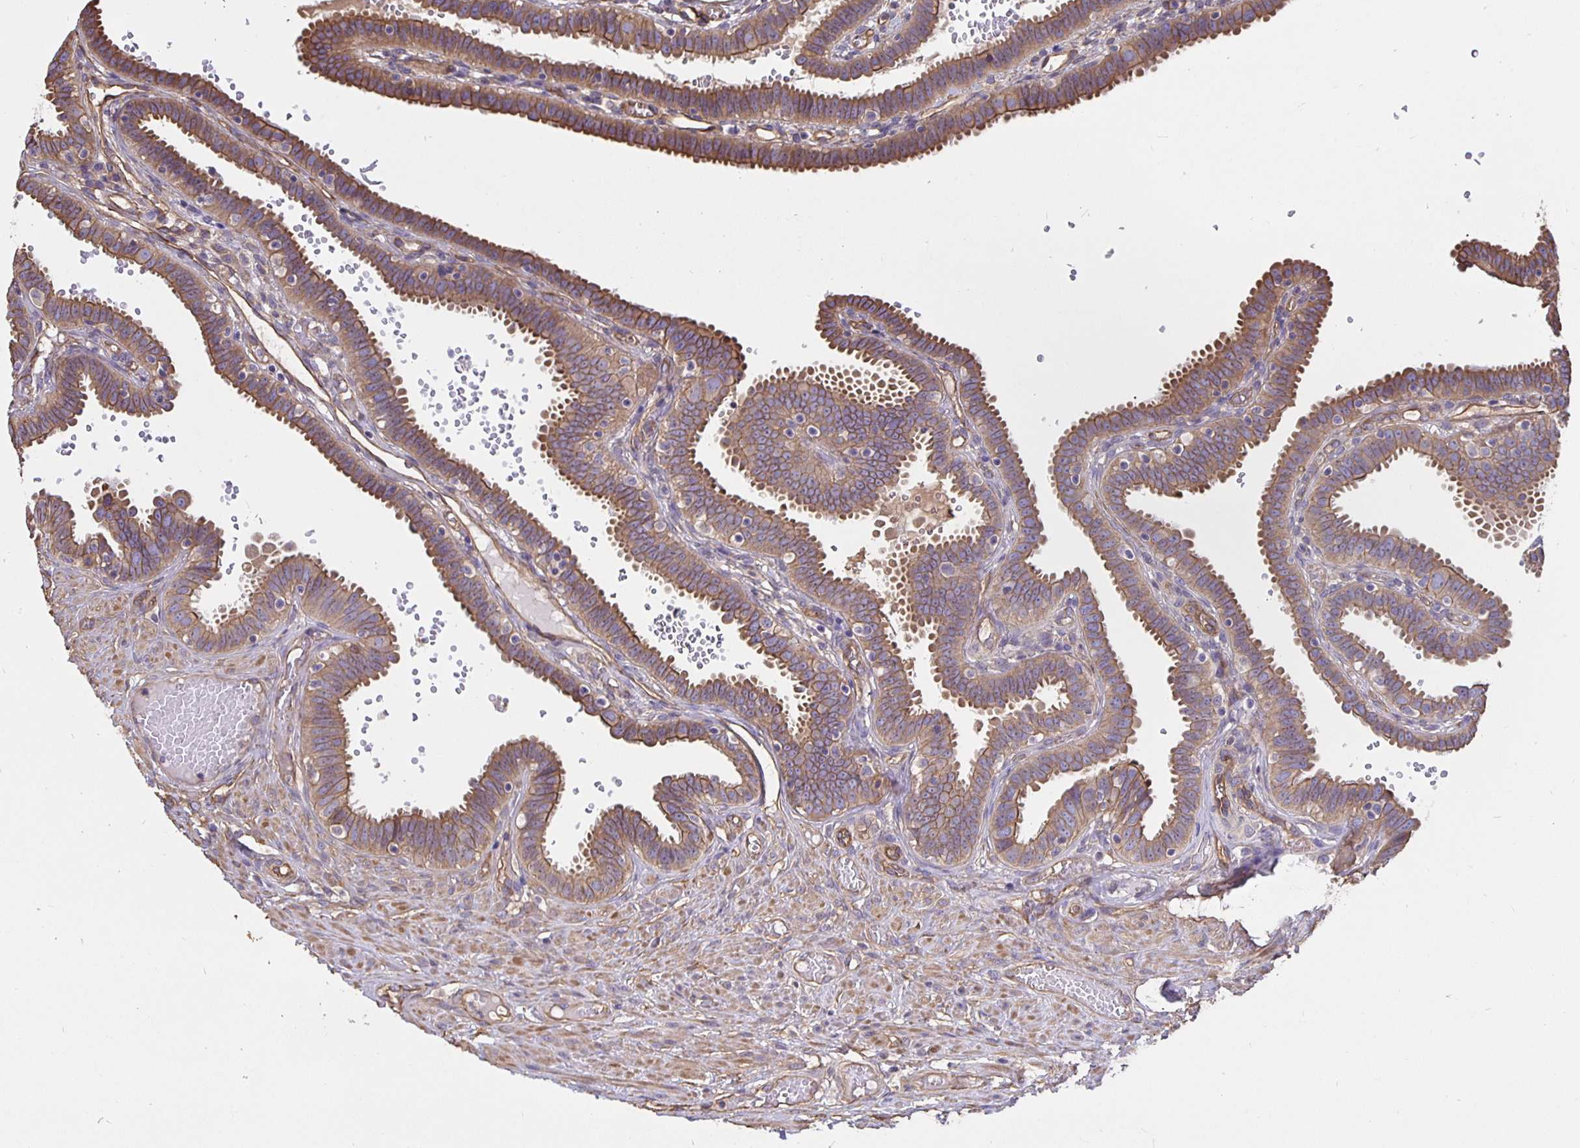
{"staining": {"intensity": "moderate", "quantity": ">75%", "location": "cytoplasmic/membranous"}, "tissue": "fallopian tube", "cell_type": "Glandular cells", "image_type": "normal", "snomed": [{"axis": "morphology", "description": "Normal tissue, NOS"}, {"axis": "topography", "description": "Fallopian tube"}], "caption": "Fallopian tube stained with immunohistochemistry exhibits moderate cytoplasmic/membranous expression in approximately >75% of glandular cells.", "gene": "ARHGEF39", "patient": {"sex": "female", "age": 37}}